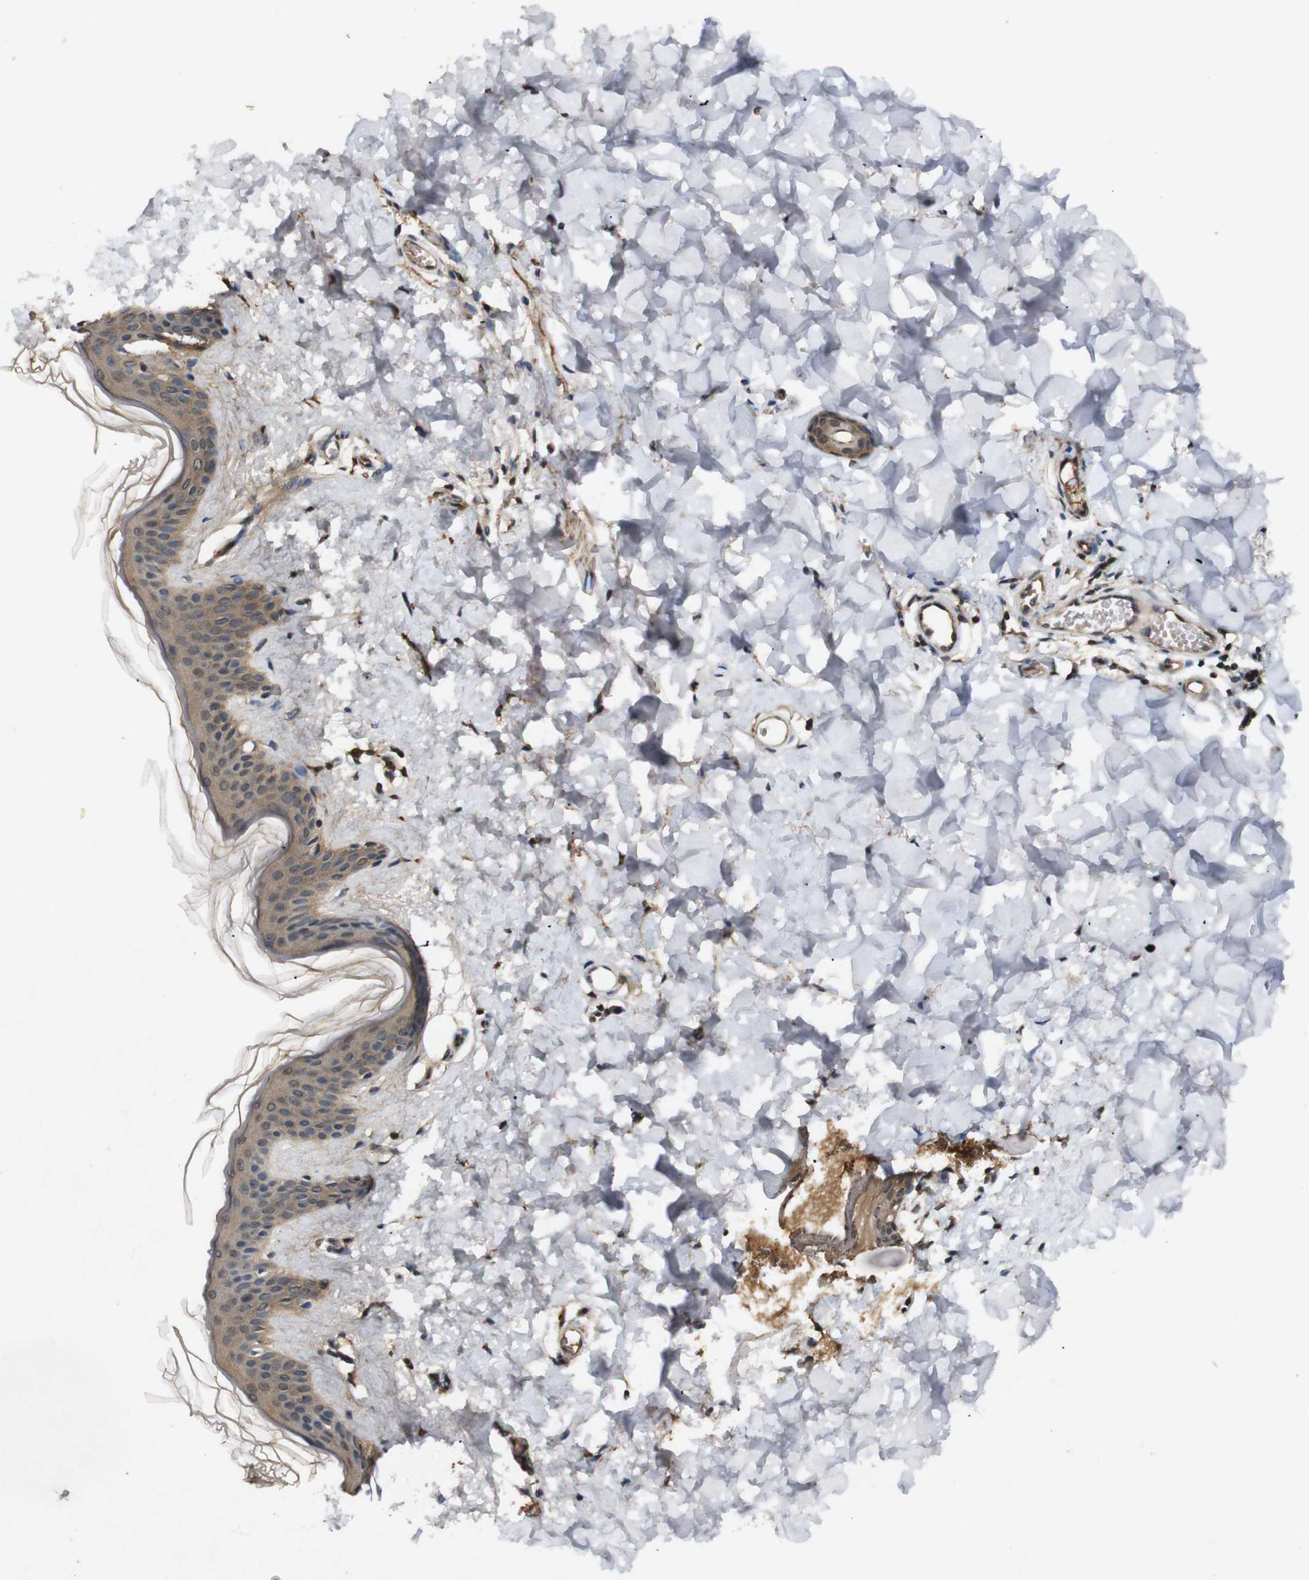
{"staining": {"intensity": "moderate", "quantity": ">75%", "location": "cytoplasmic/membranous"}, "tissue": "skin", "cell_type": "Fibroblasts", "image_type": "normal", "snomed": [{"axis": "morphology", "description": "Normal tissue, NOS"}, {"axis": "topography", "description": "Skin"}], "caption": "Approximately >75% of fibroblasts in unremarkable skin demonstrate moderate cytoplasmic/membranous protein expression as visualized by brown immunohistochemical staining.", "gene": "RIPK1", "patient": {"sex": "female", "age": 41}}